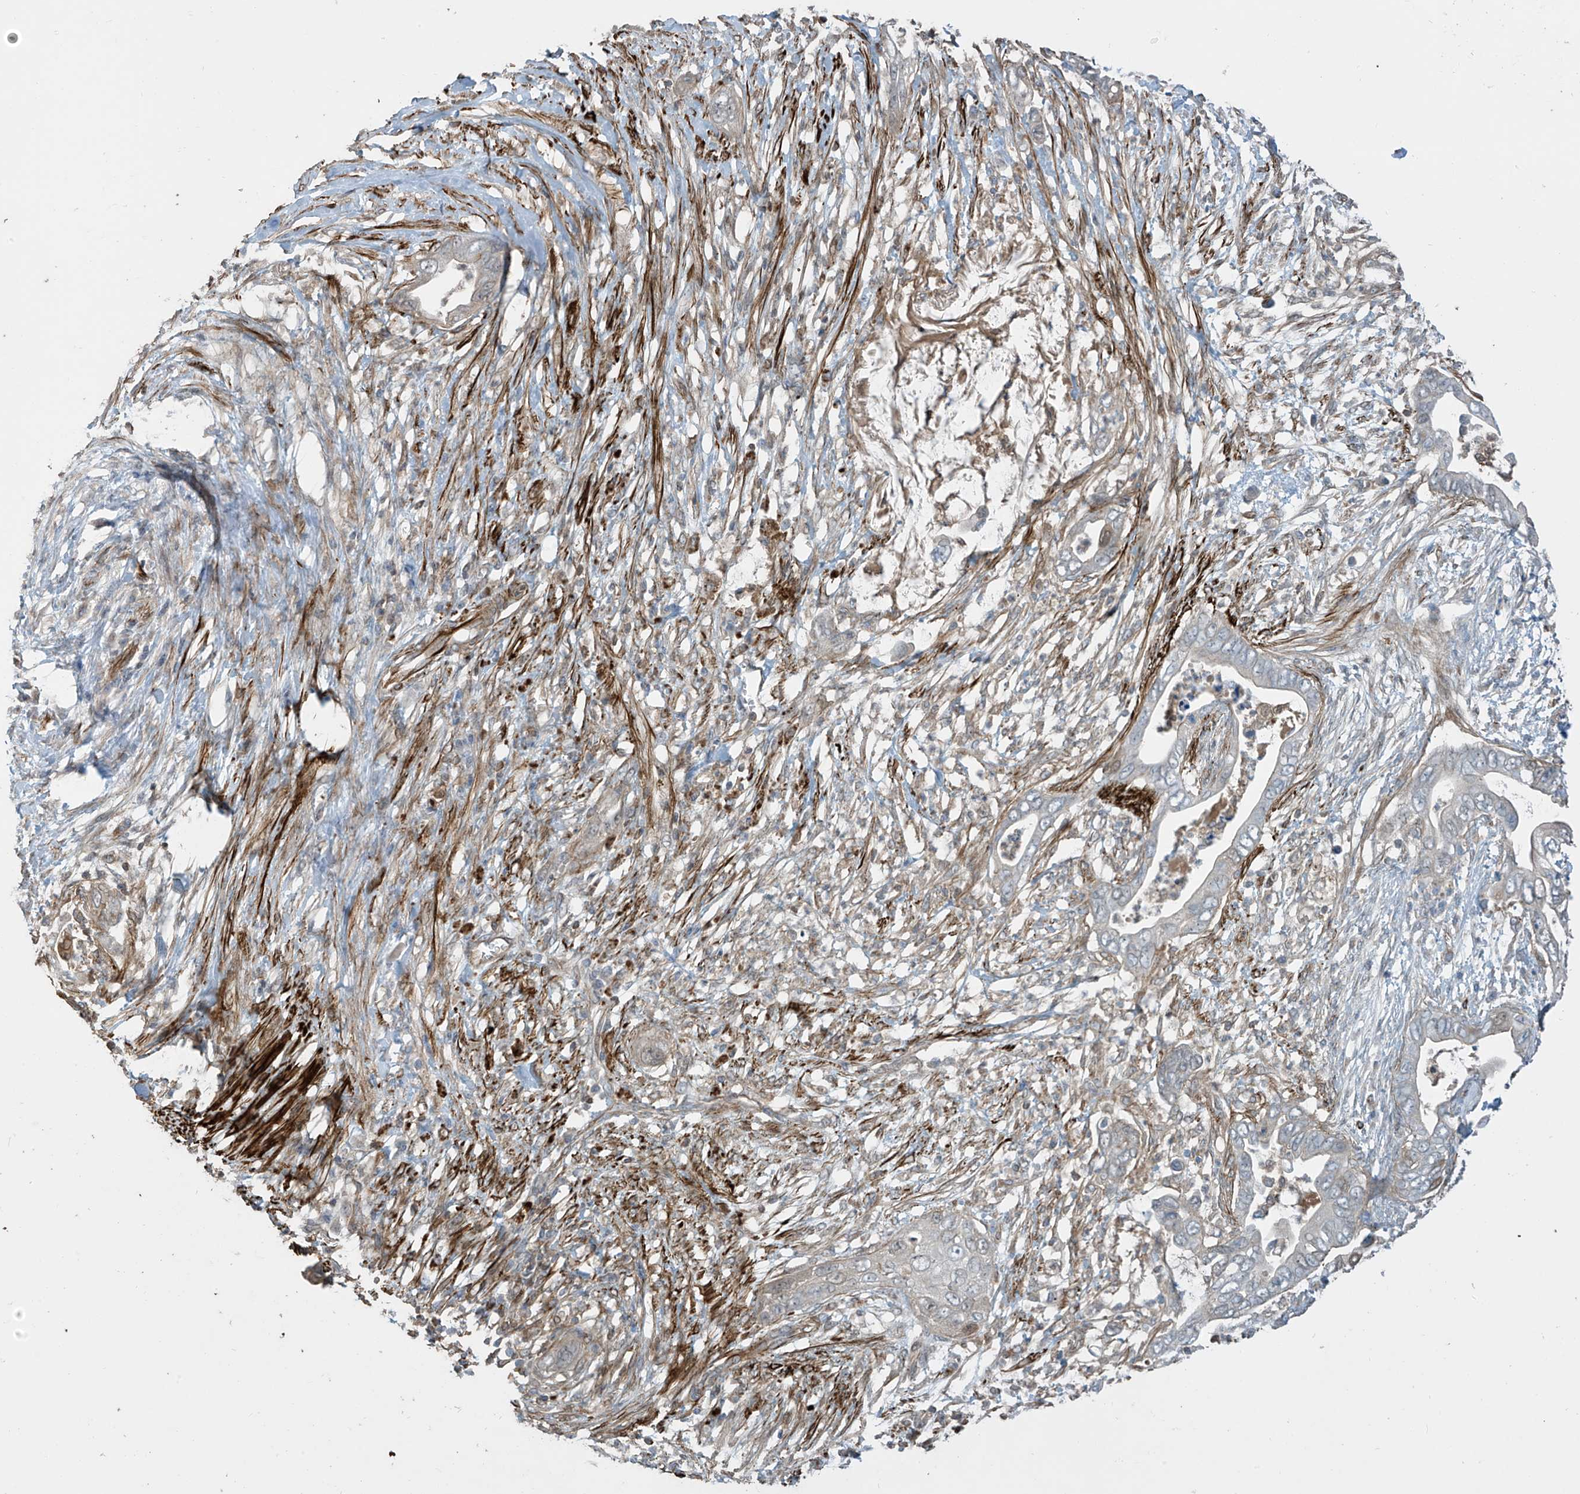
{"staining": {"intensity": "weak", "quantity": "<25%", "location": "cytoplasmic/membranous"}, "tissue": "pancreatic cancer", "cell_type": "Tumor cells", "image_type": "cancer", "snomed": [{"axis": "morphology", "description": "Adenocarcinoma, NOS"}, {"axis": "topography", "description": "Pancreas"}], "caption": "This is a histopathology image of IHC staining of pancreatic cancer (adenocarcinoma), which shows no staining in tumor cells.", "gene": "SH3BGRL3", "patient": {"sex": "male", "age": 75}}